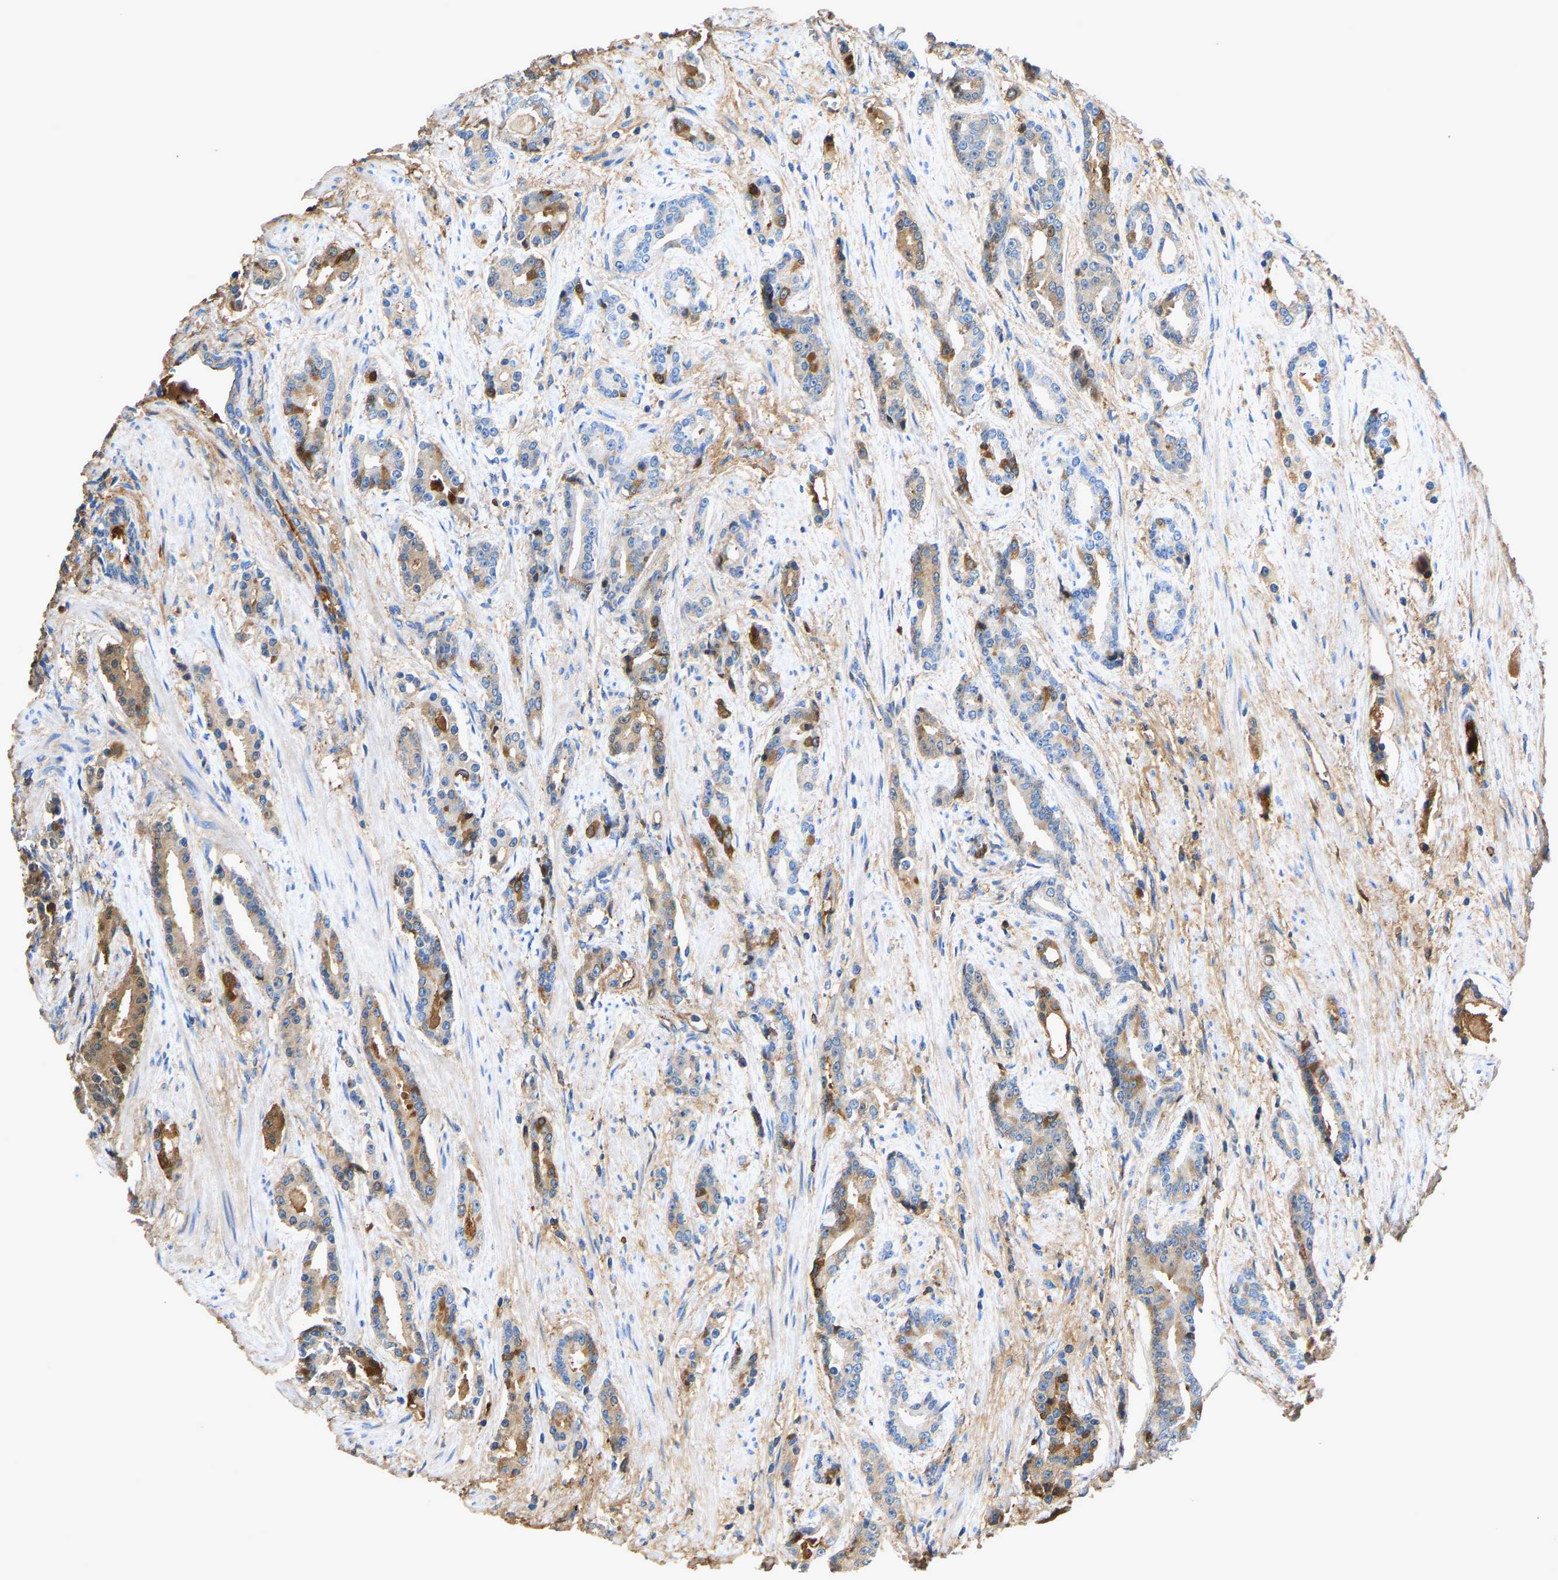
{"staining": {"intensity": "moderate", "quantity": "25%-75%", "location": "cytoplasmic/membranous"}, "tissue": "prostate cancer", "cell_type": "Tumor cells", "image_type": "cancer", "snomed": [{"axis": "morphology", "description": "Adenocarcinoma, High grade"}, {"axis": "topography", "description": "Prostate"}], "caption": "Human prostate high-grade adenocarcinoma stained with a protein marker exhibits moderate staining in tumor cells.", "gene": "STC1", "patient": {"sex": "male", "age": 71}}